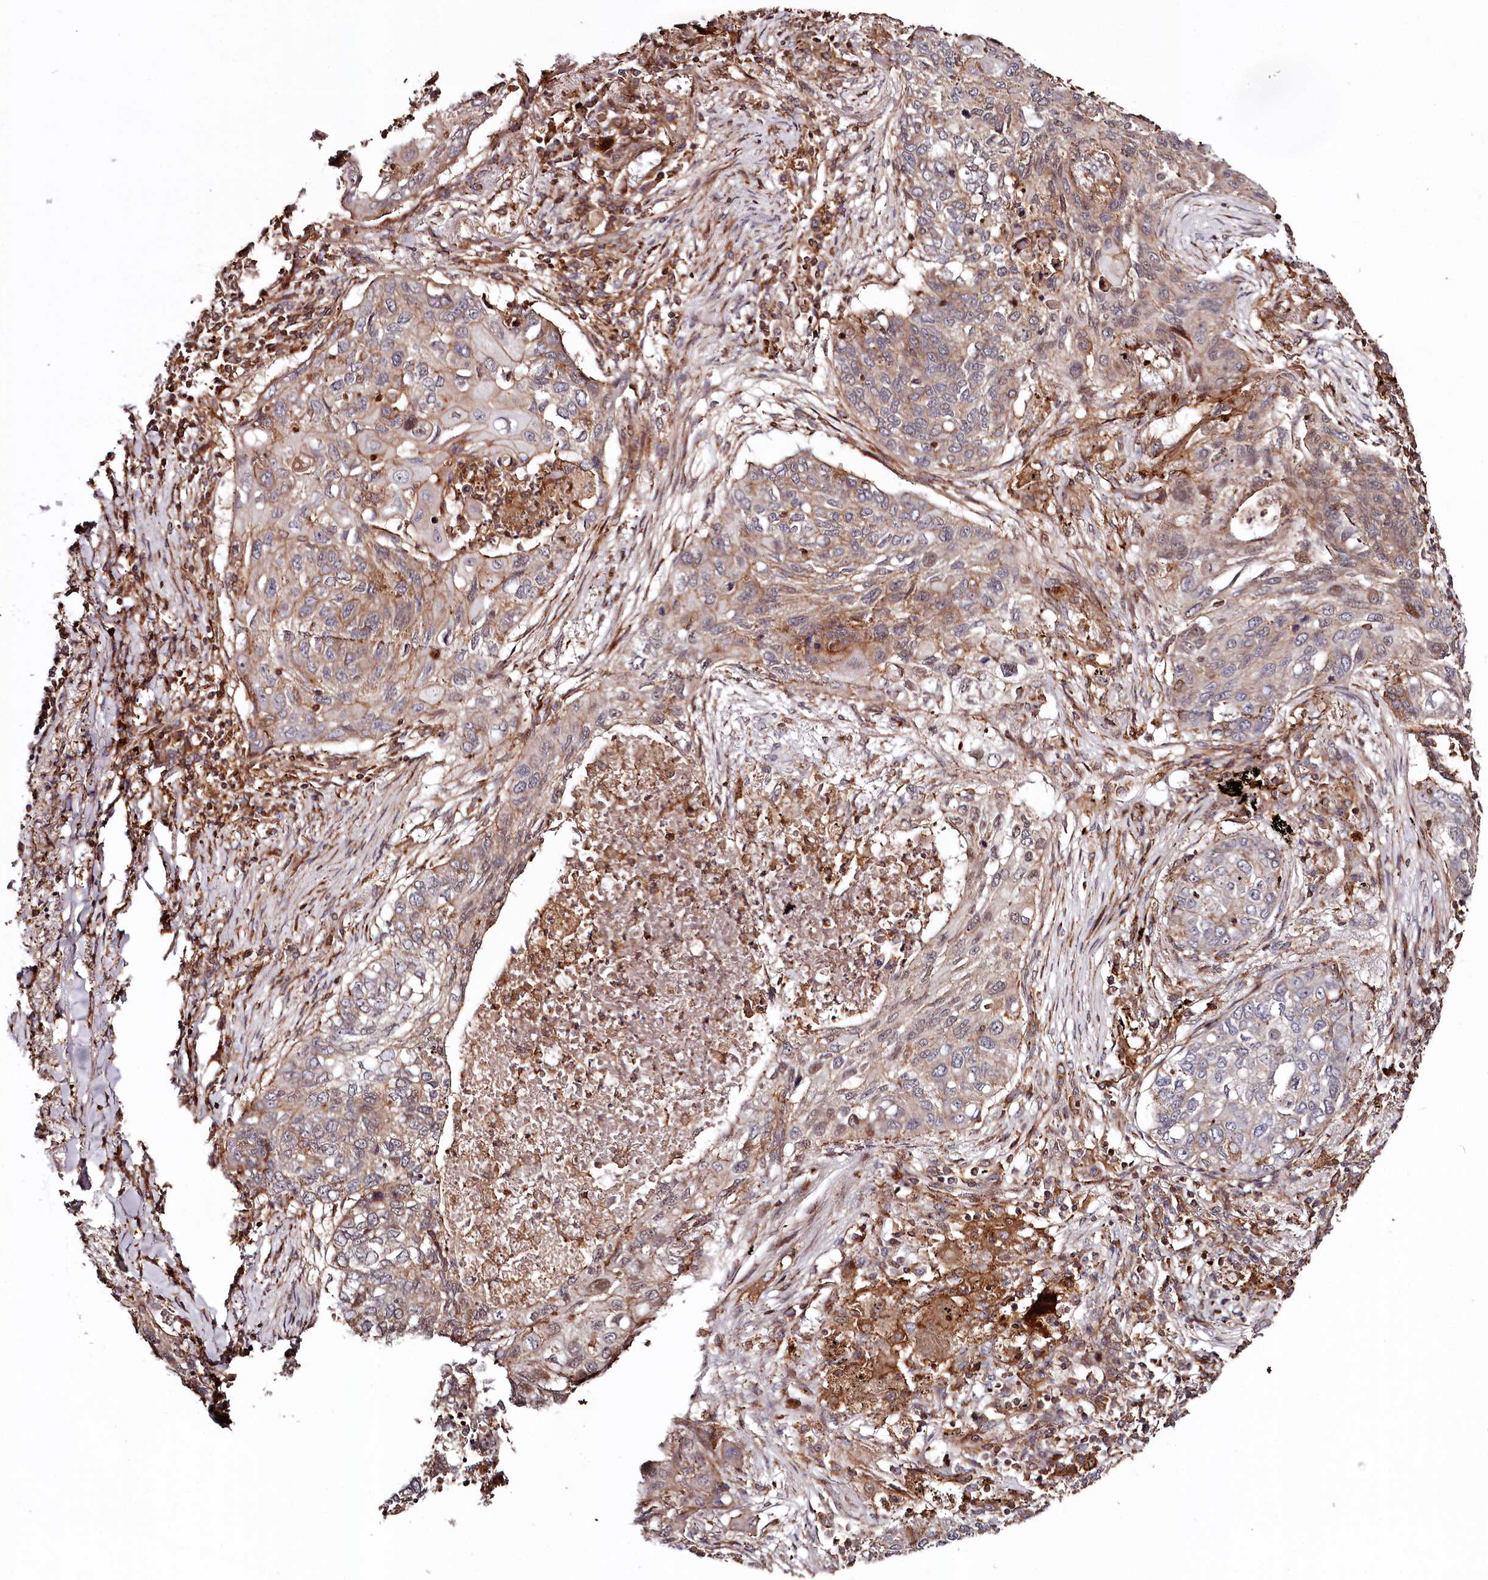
{"staining": {"intensity": "moderate", "quantity": "25%-75%", "location": "cytoplasmic/membranous"}, "tissue": "lung cancer", "cell_type": "Tumor cells", "image_type": "cancer", "snomed": [{"axis": "morphology", "description": "Squamous cell carcinoma, NOS"}, {"axis": "topography", "description": "Lung"}], "caption": "A high-resolution micrograph shows immunohistochemistry staining of squamous cell carcinoma (lung), which displays moderate cytoplasmic/membranous positivity in about 25%-75% of tumor cells.", "gene": "KIF14", "patient": {"sex": "female", "age": 63}}